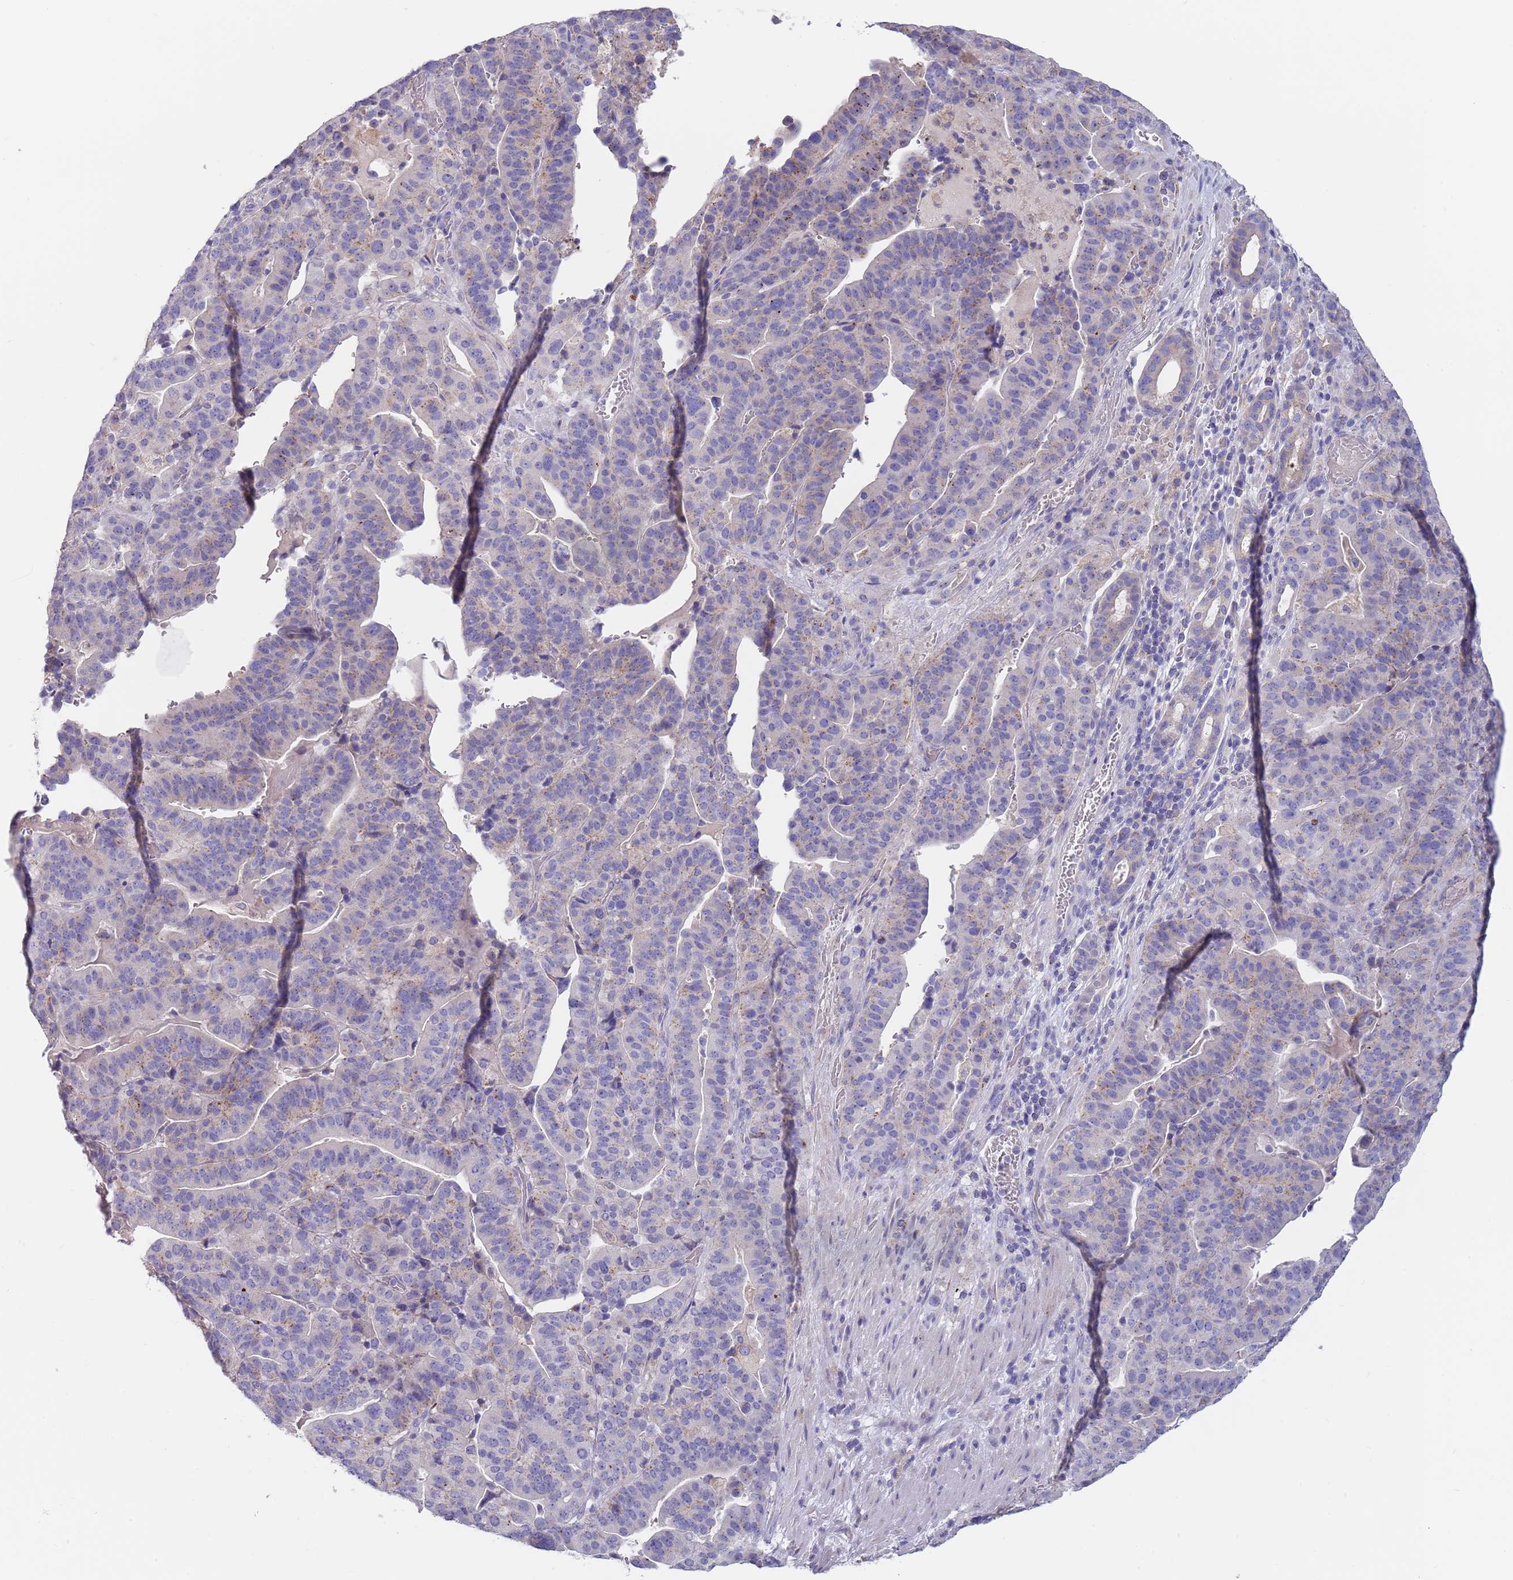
{"staining": {"intensity": "negative", "quantity": "none", "location": "none"}, "tissue": "stomach cancer", "cell_type": "Tumor cells", "image_type": "cancer", "snomed": [{"axis": "morphology", "description": "Adenocarcinoma, NOS"}, {"axis": "topography", "description": "Stomach"}], "caption": "Protein analysis of adenocarcinoma (stomach) reveals no significant positivity in tumor cells.", "gene": "MAN1C1", "patient": {"sex": "male", "age": 48}}